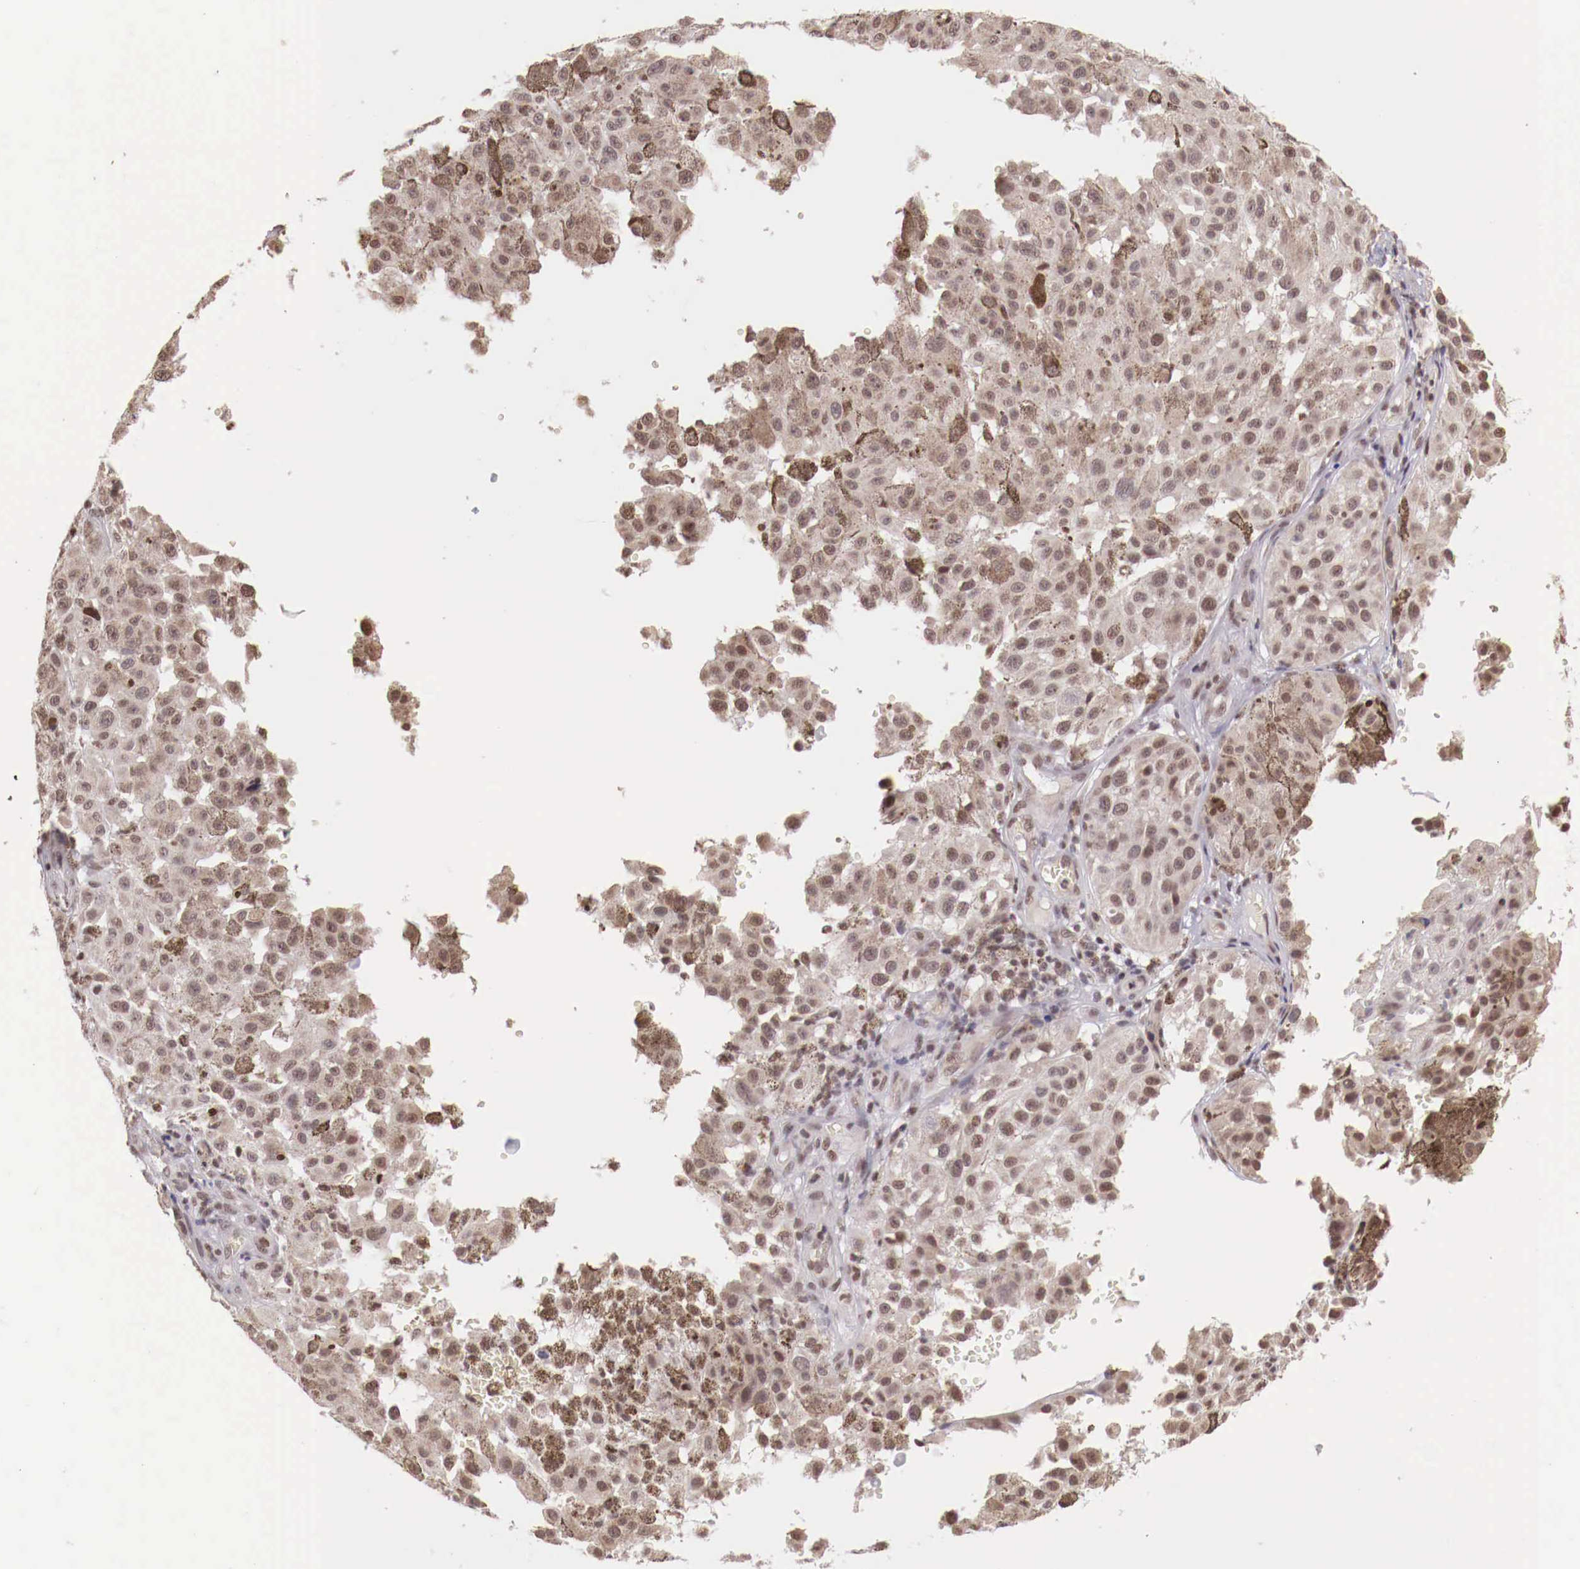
{"staining": {"intensity": "weak", "quantity": ">75%", "location": "nuclear"}, "tissue": "melanoma", "cell_type": "Tumor cells", "image_type": "cancer", "snomed": [{"axis": "morphology", "description": "Malignant melanoma, NOS"}, {"axis": "topography", "description": "Skin"}], "caption": "Melanoma stained with a brown dye shows weak nuclear positive expression in approximately >75% of tumor cells.", "gene": "SP1", "patient": {"sex": "female", "age": 64}}